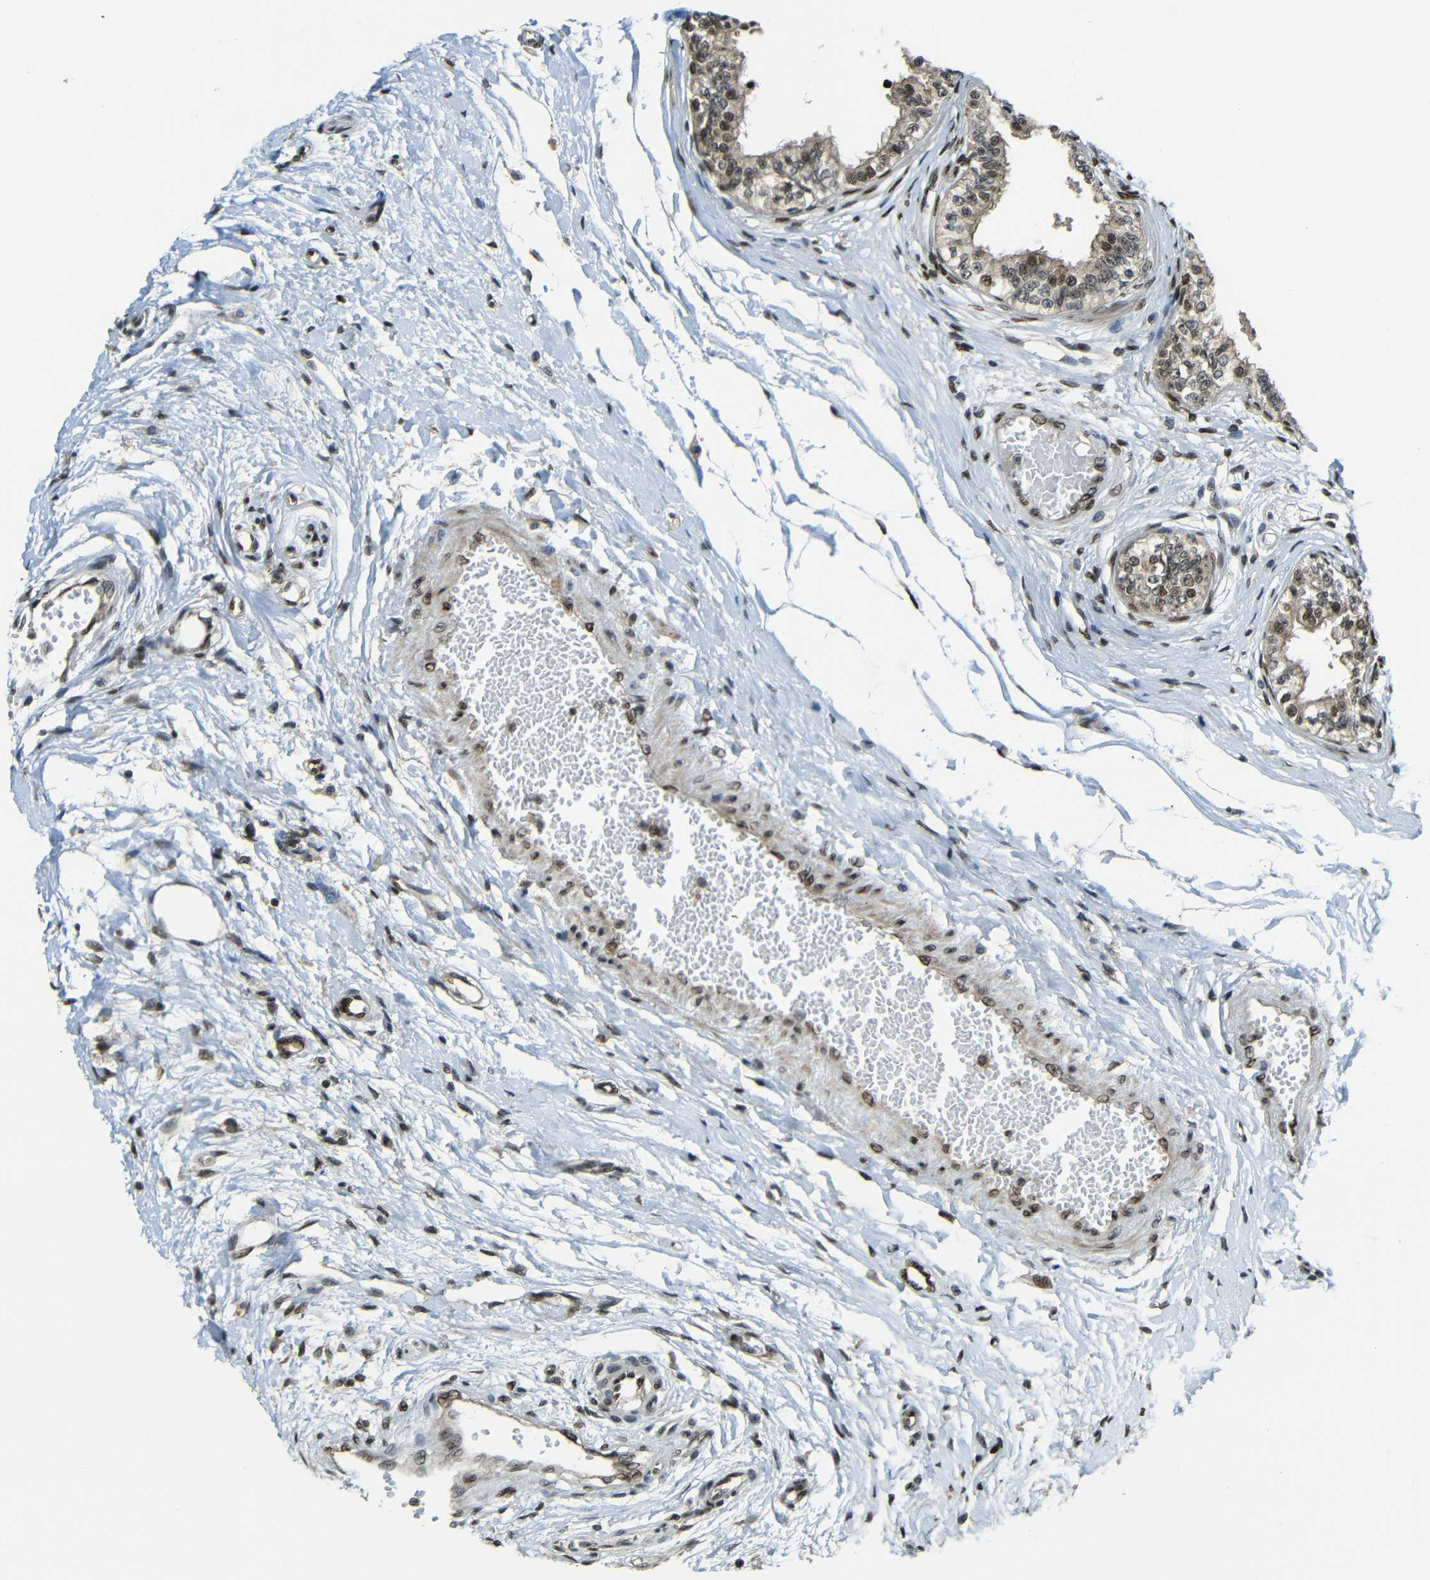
{"staining": {"intensity": "moderate", "quantity": ">75%", "location": "cytoplasmic/membranous,nuclear"}, "tissue": "epididymis", "cell_type": "Glandular cells", "image_type": "normal", "snomed": [{"axis": "morphology", "description": "Normal tissue, NOS"}, {"axis": "morphology", "description": "Adenocarcinoma, metastatic, NOS"}, {"axis": "topography", "description": "Testis"}, {"axis": "topography", "description": "Epididymis"}], "caption": "Glandular cells show medium levels of moderate cytoplasmic/membranous,nuclear expression in about >75% of cells in normal human epididymis. (brown staining indicates protein expression, while blue staining denotes nuclei).", "gene": "PSIP1", "patient": {"sex": "male", "age": 26}}